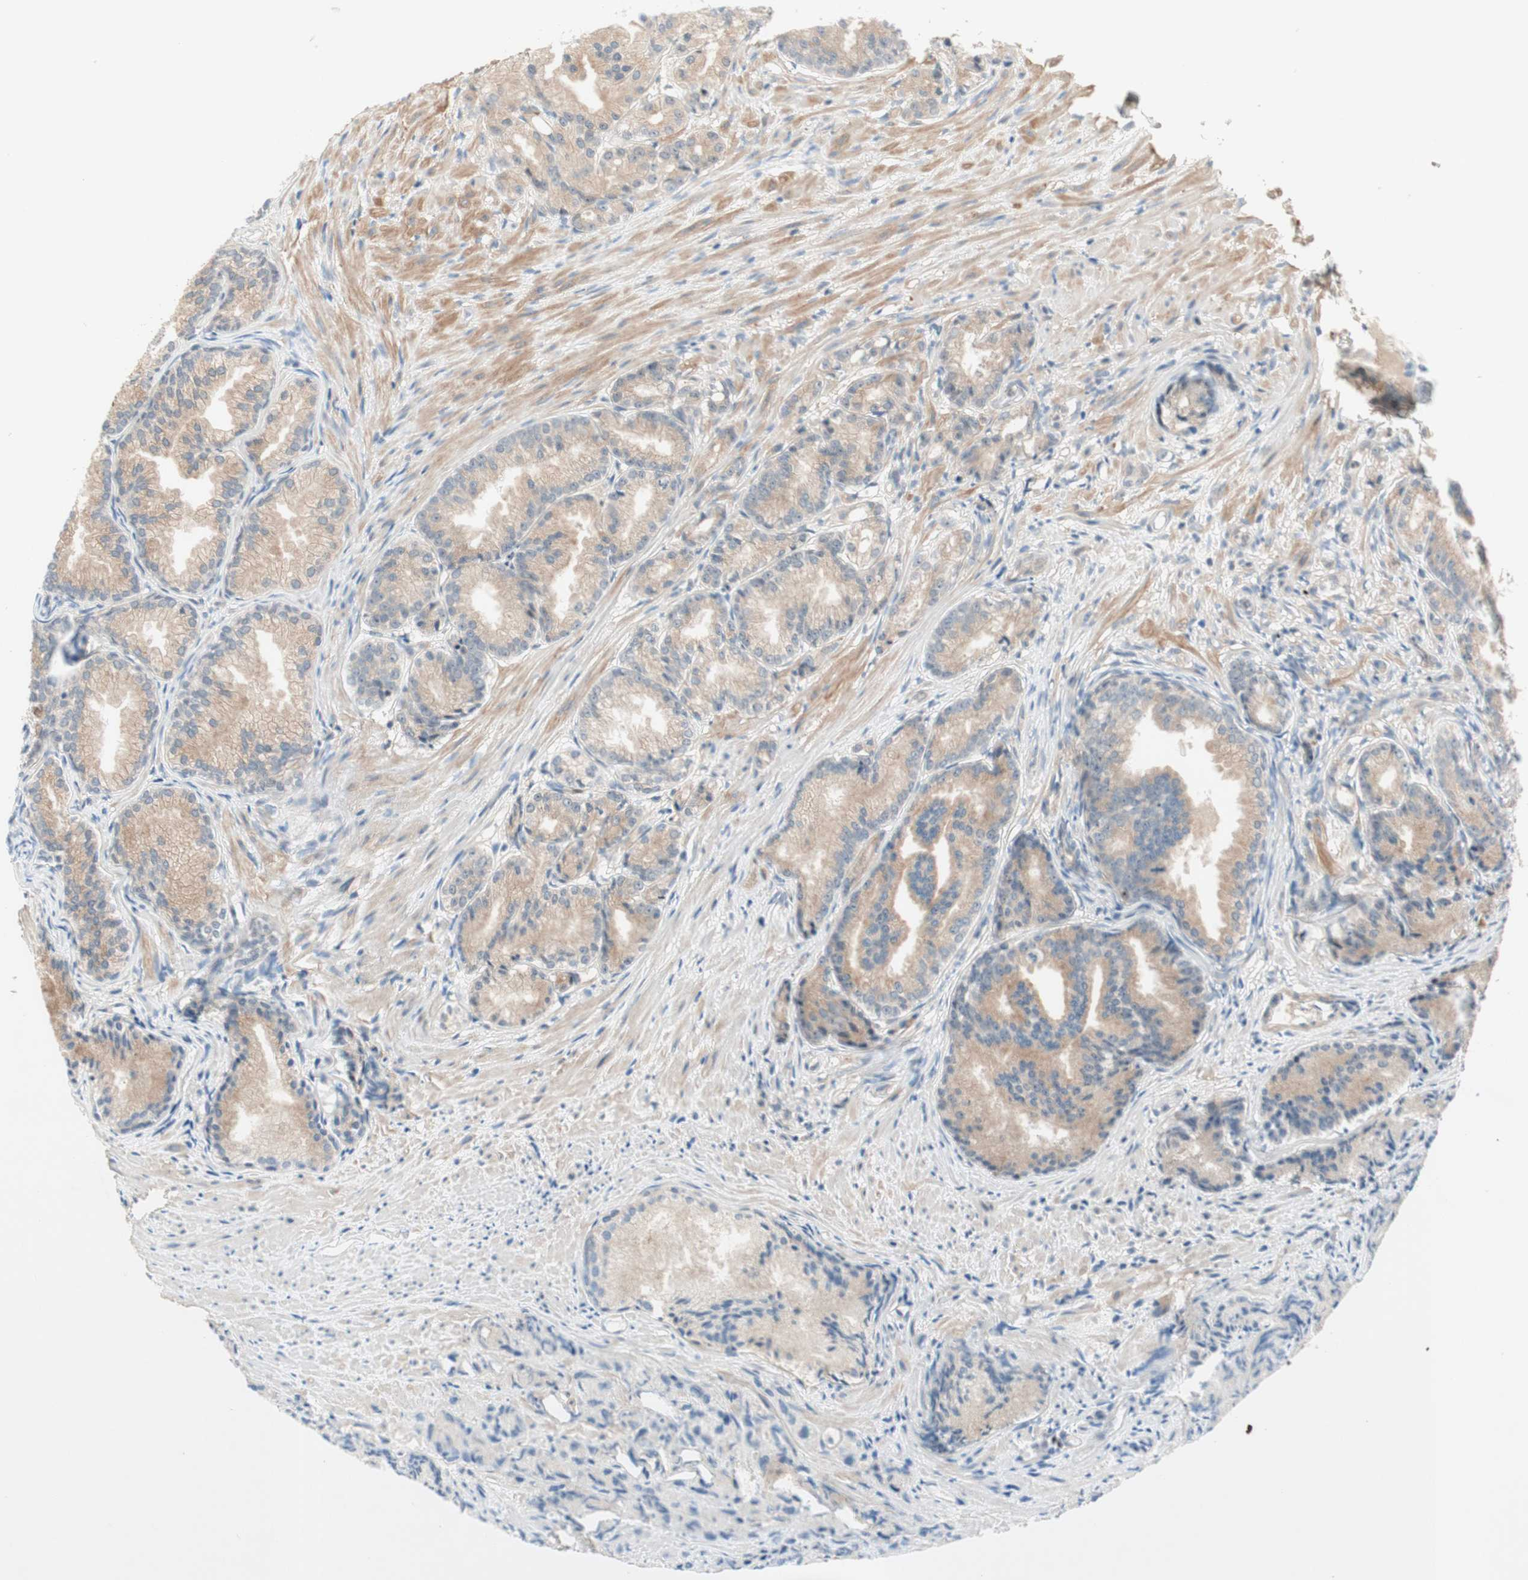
{"staining": {"intensity": "weak", "quantity": "25%-75%", "location": "cytoplasmic/membranous"}, "tissue": "prostate cancer", "cell_type": "Tumor cells", "image_type": "cancer", "snomed": [{"axis": "morphology", "description": "Adenocarcinoma, Low grade"}, {"axis": "topography", "description": "Prostate"}], "caption": "Protein analysis of prostate adenocarcinoma (low-grade) tissue demonstrates weak cytoplasmic/membranous staining in approximately 25%-75% of tumor cells. The protein is stained brown, and the nuclei are stained in blue (DAB IHC with brightfield microscopy, high magnification).", "gene": "RFNG", "patient": {"sex": "male", "age": 72}}